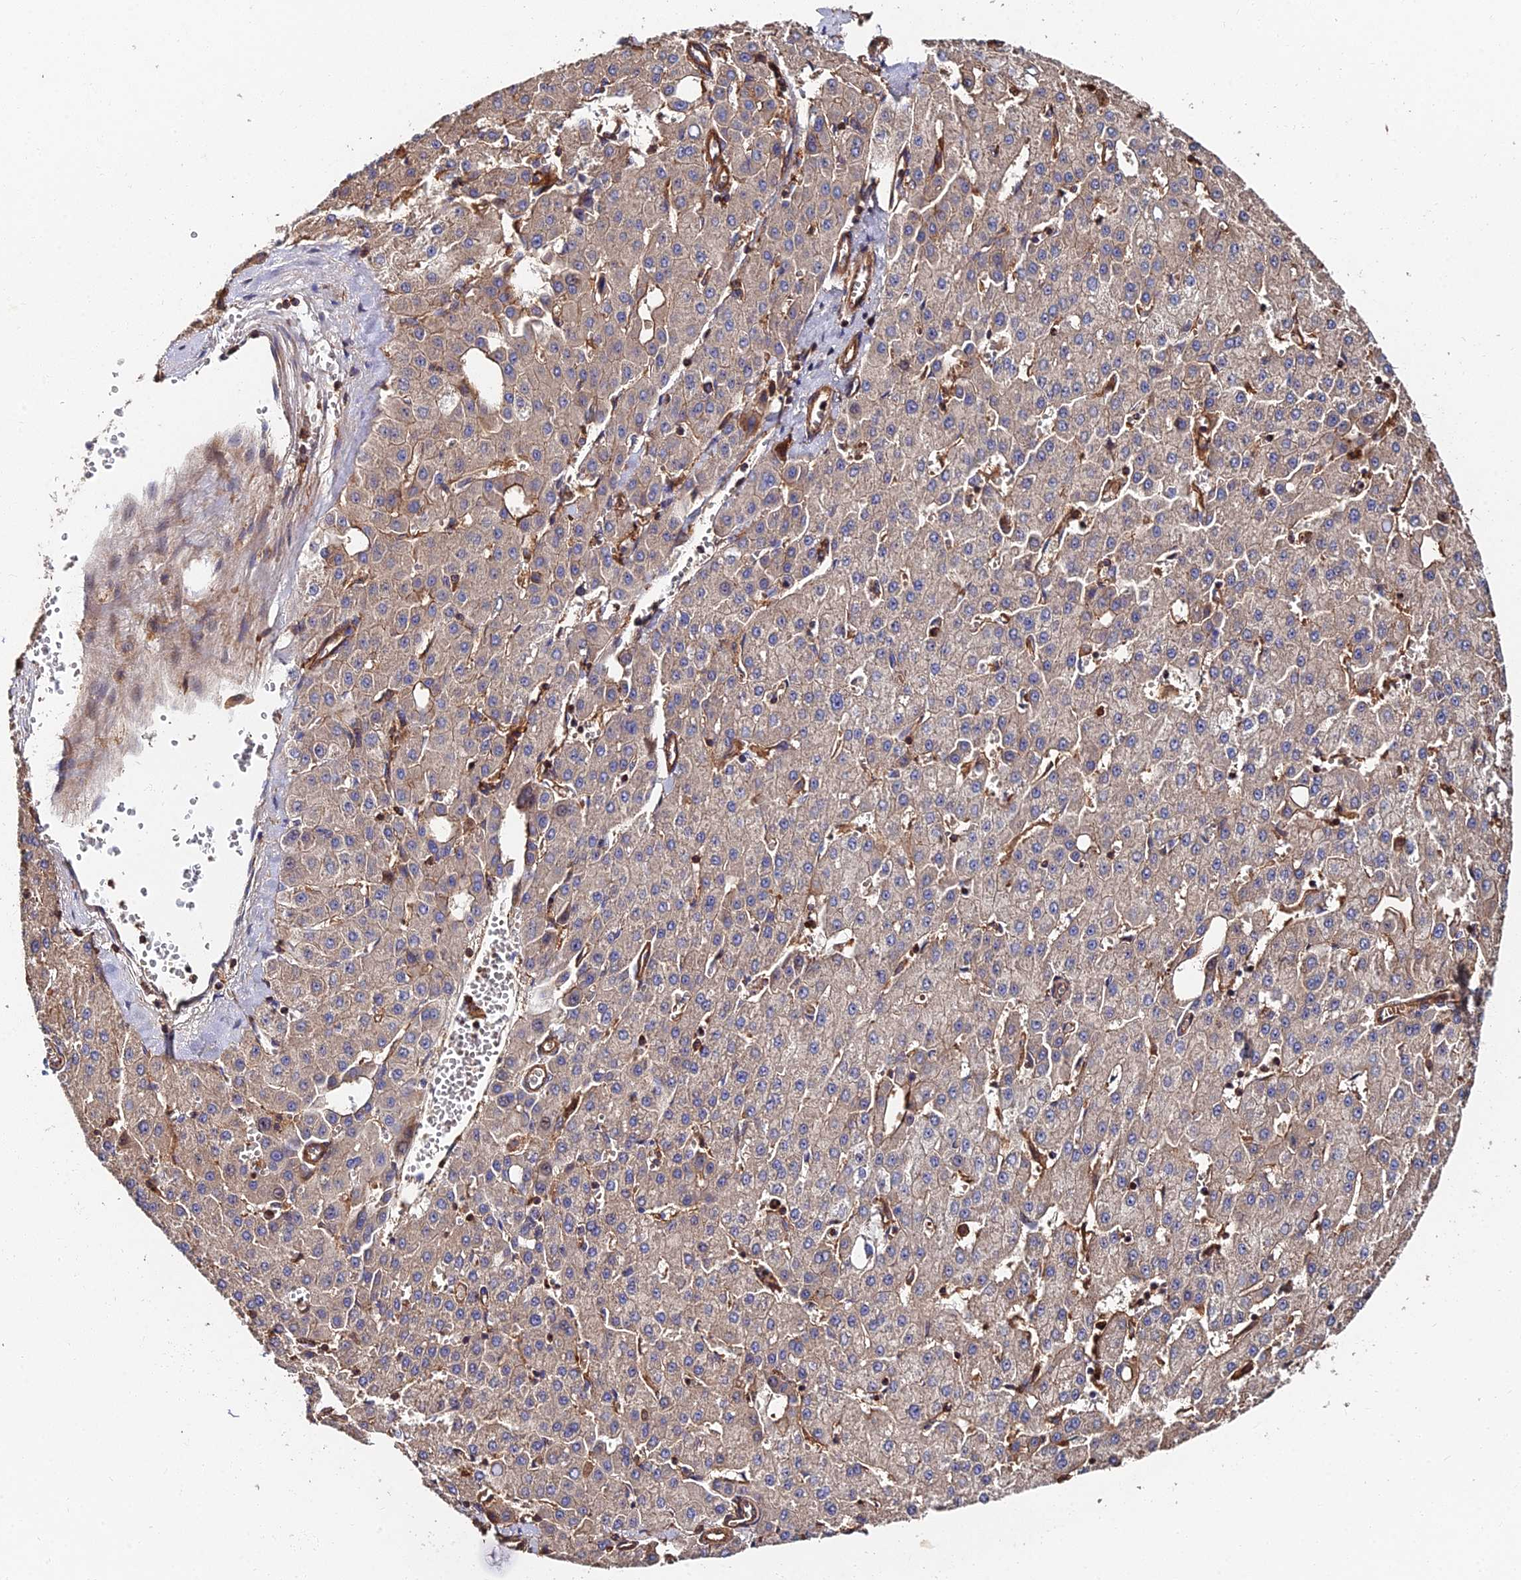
{"staining": {"intensity": "weak", "quantity": ">75%", "location": "cytoplasmic/membranous"}, "tissue": "liver cancer", "cell_type": "Tumor cells", "image_type": "cancer", "snomed": [{"axis": "morphology", "description": "Carcinoma, Hepatocellular, NOS"}, {"axis": "topography", "description": "Liver"}], "caption": "There is low levels of weak cytoplasmic/membranous positivity in tumor cells of hepatocellular carcinoma (liver), as demonstrated by immunohistochemical staining (brown color).", "gene": "EXT1", "patient": {"sex": "male", "age": 47}}